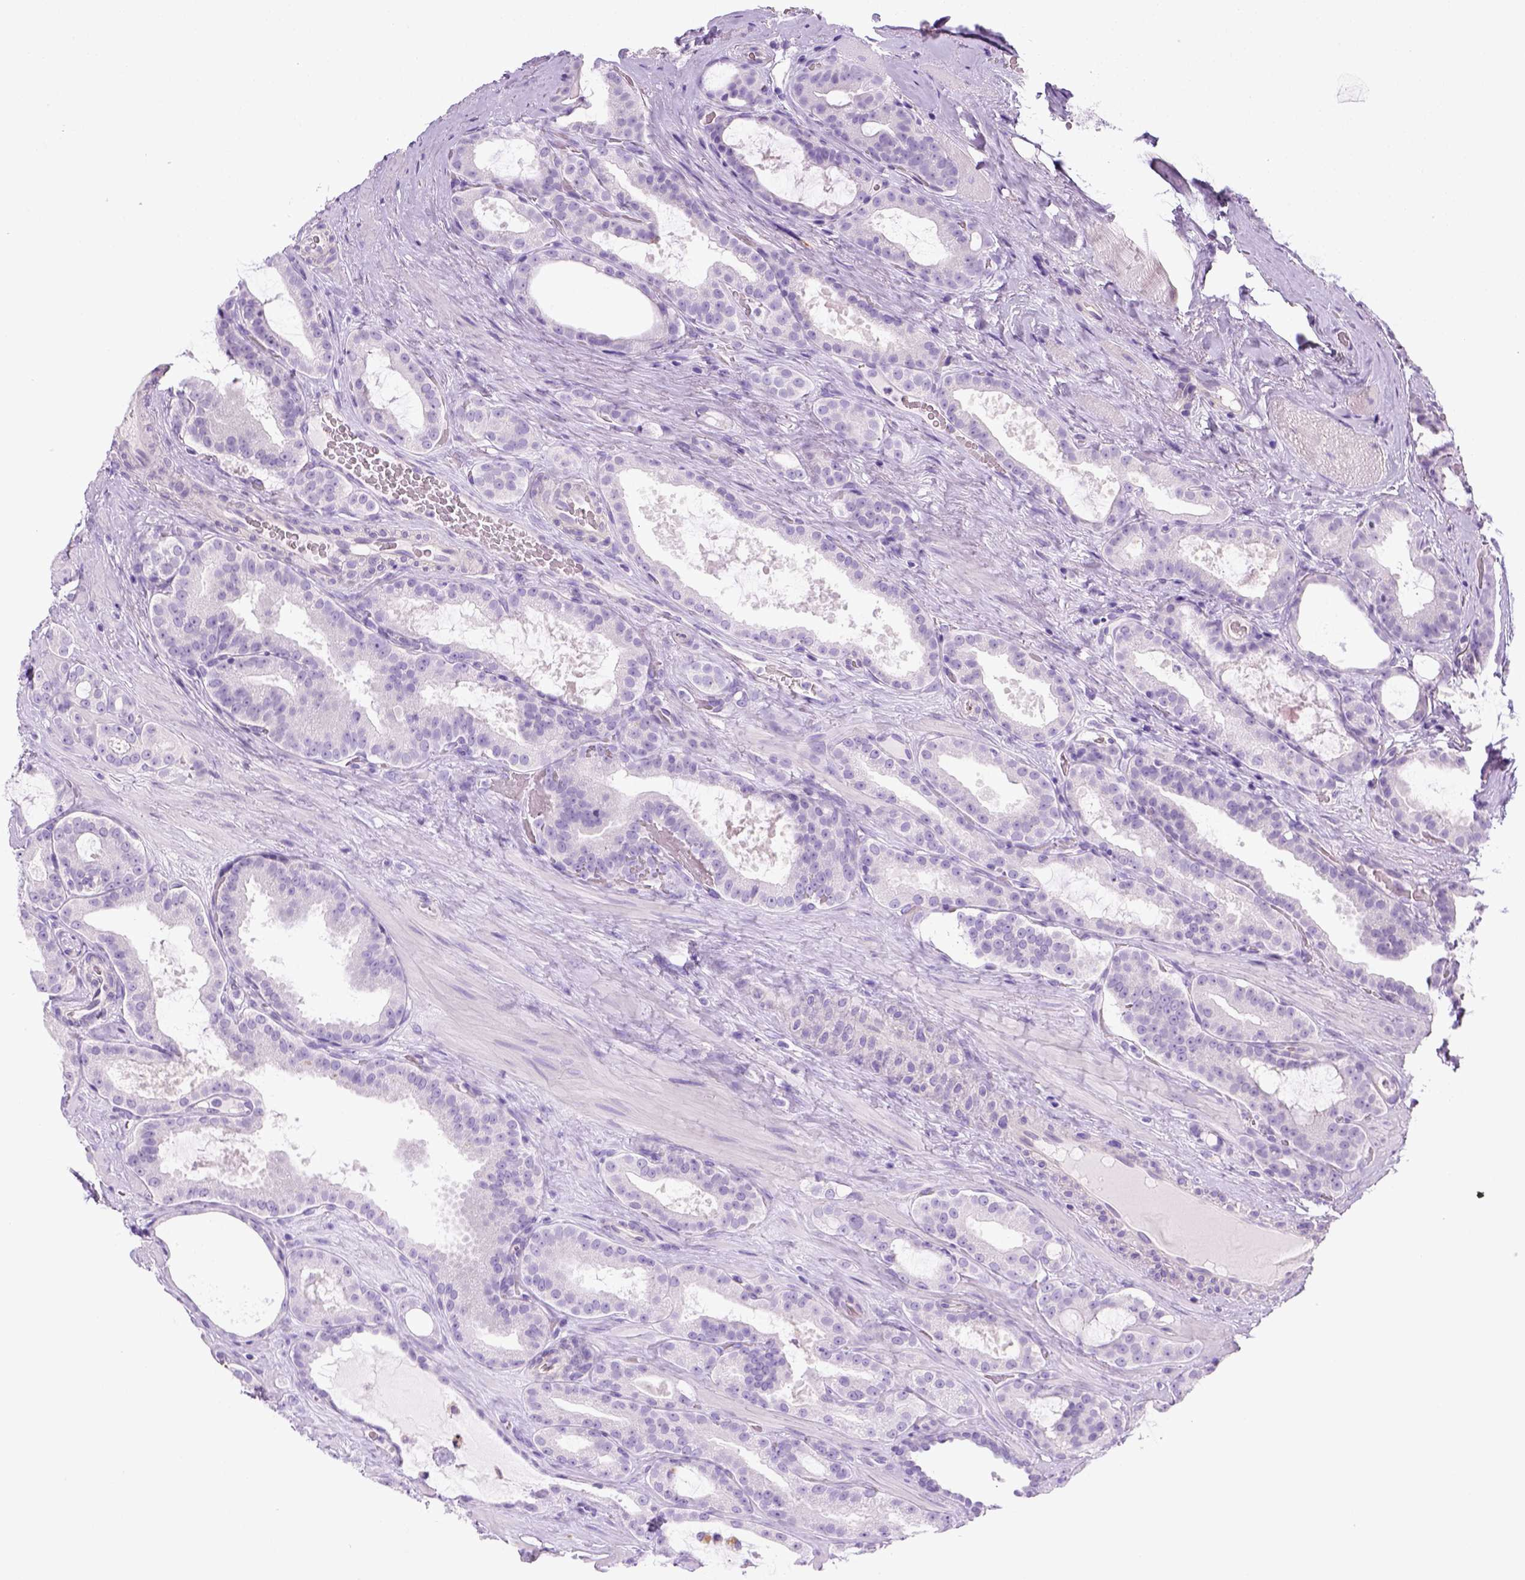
{"staining": {"intensity": "negative", "quantity": "none", "location": "none"}, "tissue": "prostate cancer", "cell_type": "Tumor cells", "image_type": "cancer", "snomed": [{"axis": "morphology", "description": "Adenocarcinoma, NOS"}, {"axis": "topography", "description": "Prostate"}], "caption": "Immunohistochemistry image of prostate cancer stained for a protein (brown), which reveals no expression in tumor cells.", "gene": "KRT71", "patient": {"sex": "male", "age": 67}}